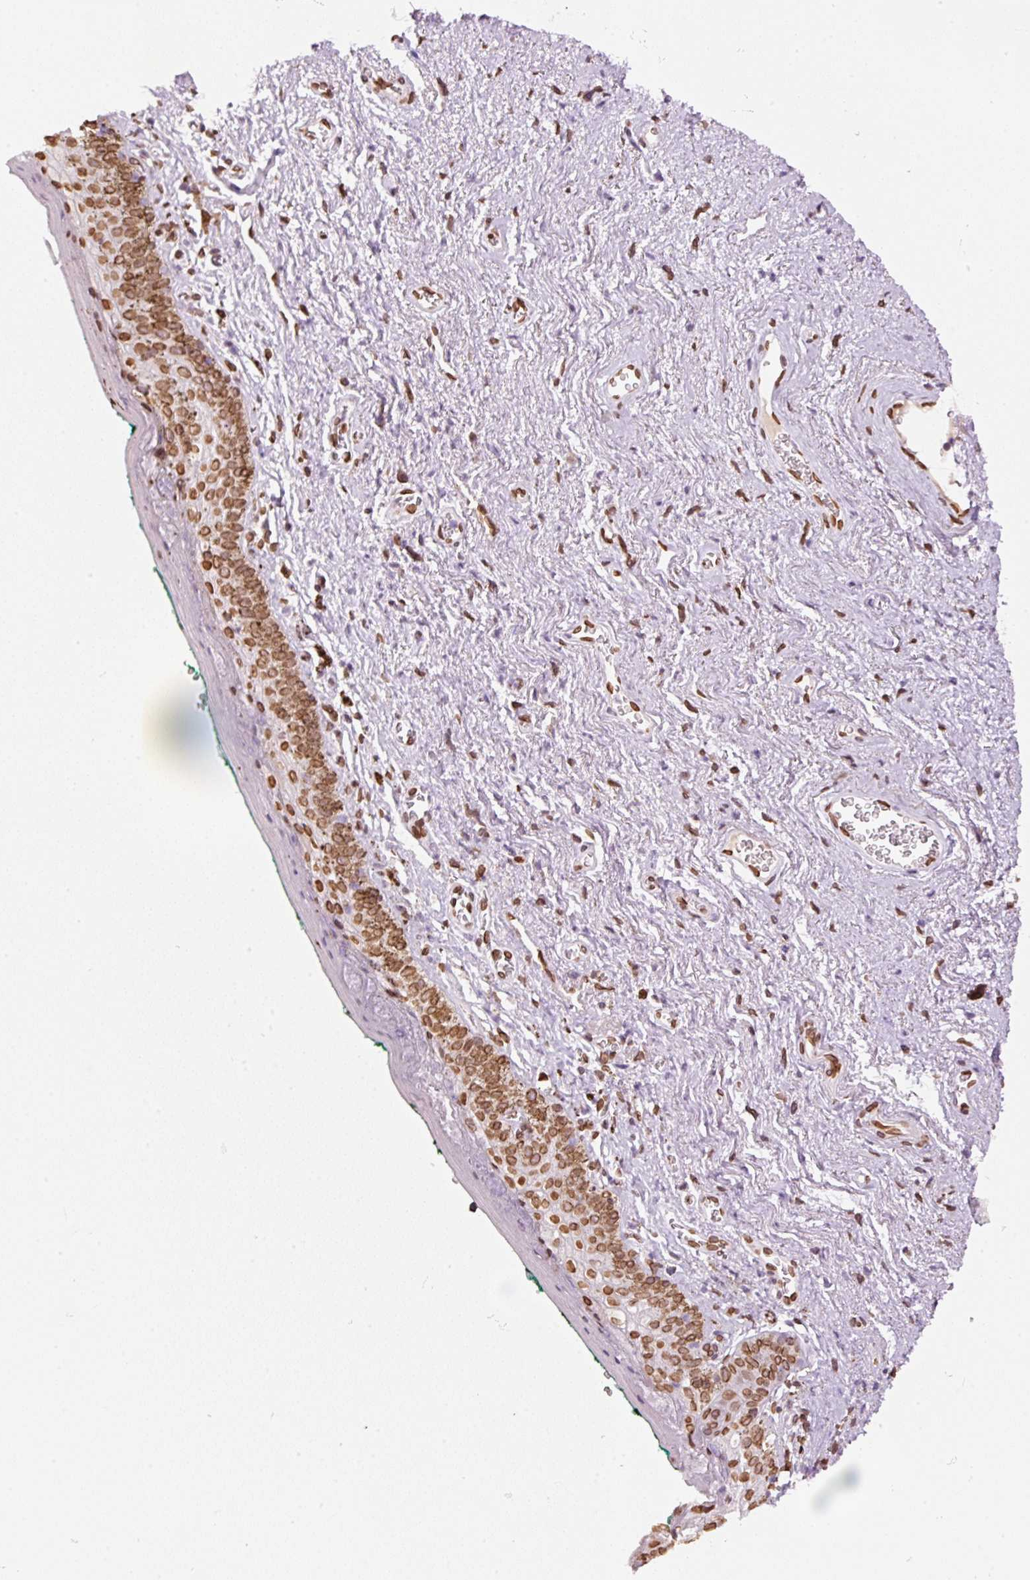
{"staining": {"intensity": "moderate", "quantity": ">75%", "location": "cytoplasmic/membranous,nuclear"}, "tissue": "vagina", "cell_type": "Squamous epithelial cells", "image_type": "normal", "snomed": [{"axis": "morphology", "description": "Normal tissue, NOS"}, {"axis": "topography", "description": "Vulva"}, {"axis": "topography", "description": "Vagina"}, {"axis": "topography", "description": "Peripheral nerve tissue"}], "caption": "Immunohistochemistry (IHC) of benign vagina displays medium levels of moderate cytoplasmic/membranous,nuclear expression in about >75% of squamous epithelial cells.", "gene": "ZNF224", "patient": {"sex": "female", "age": 66}}